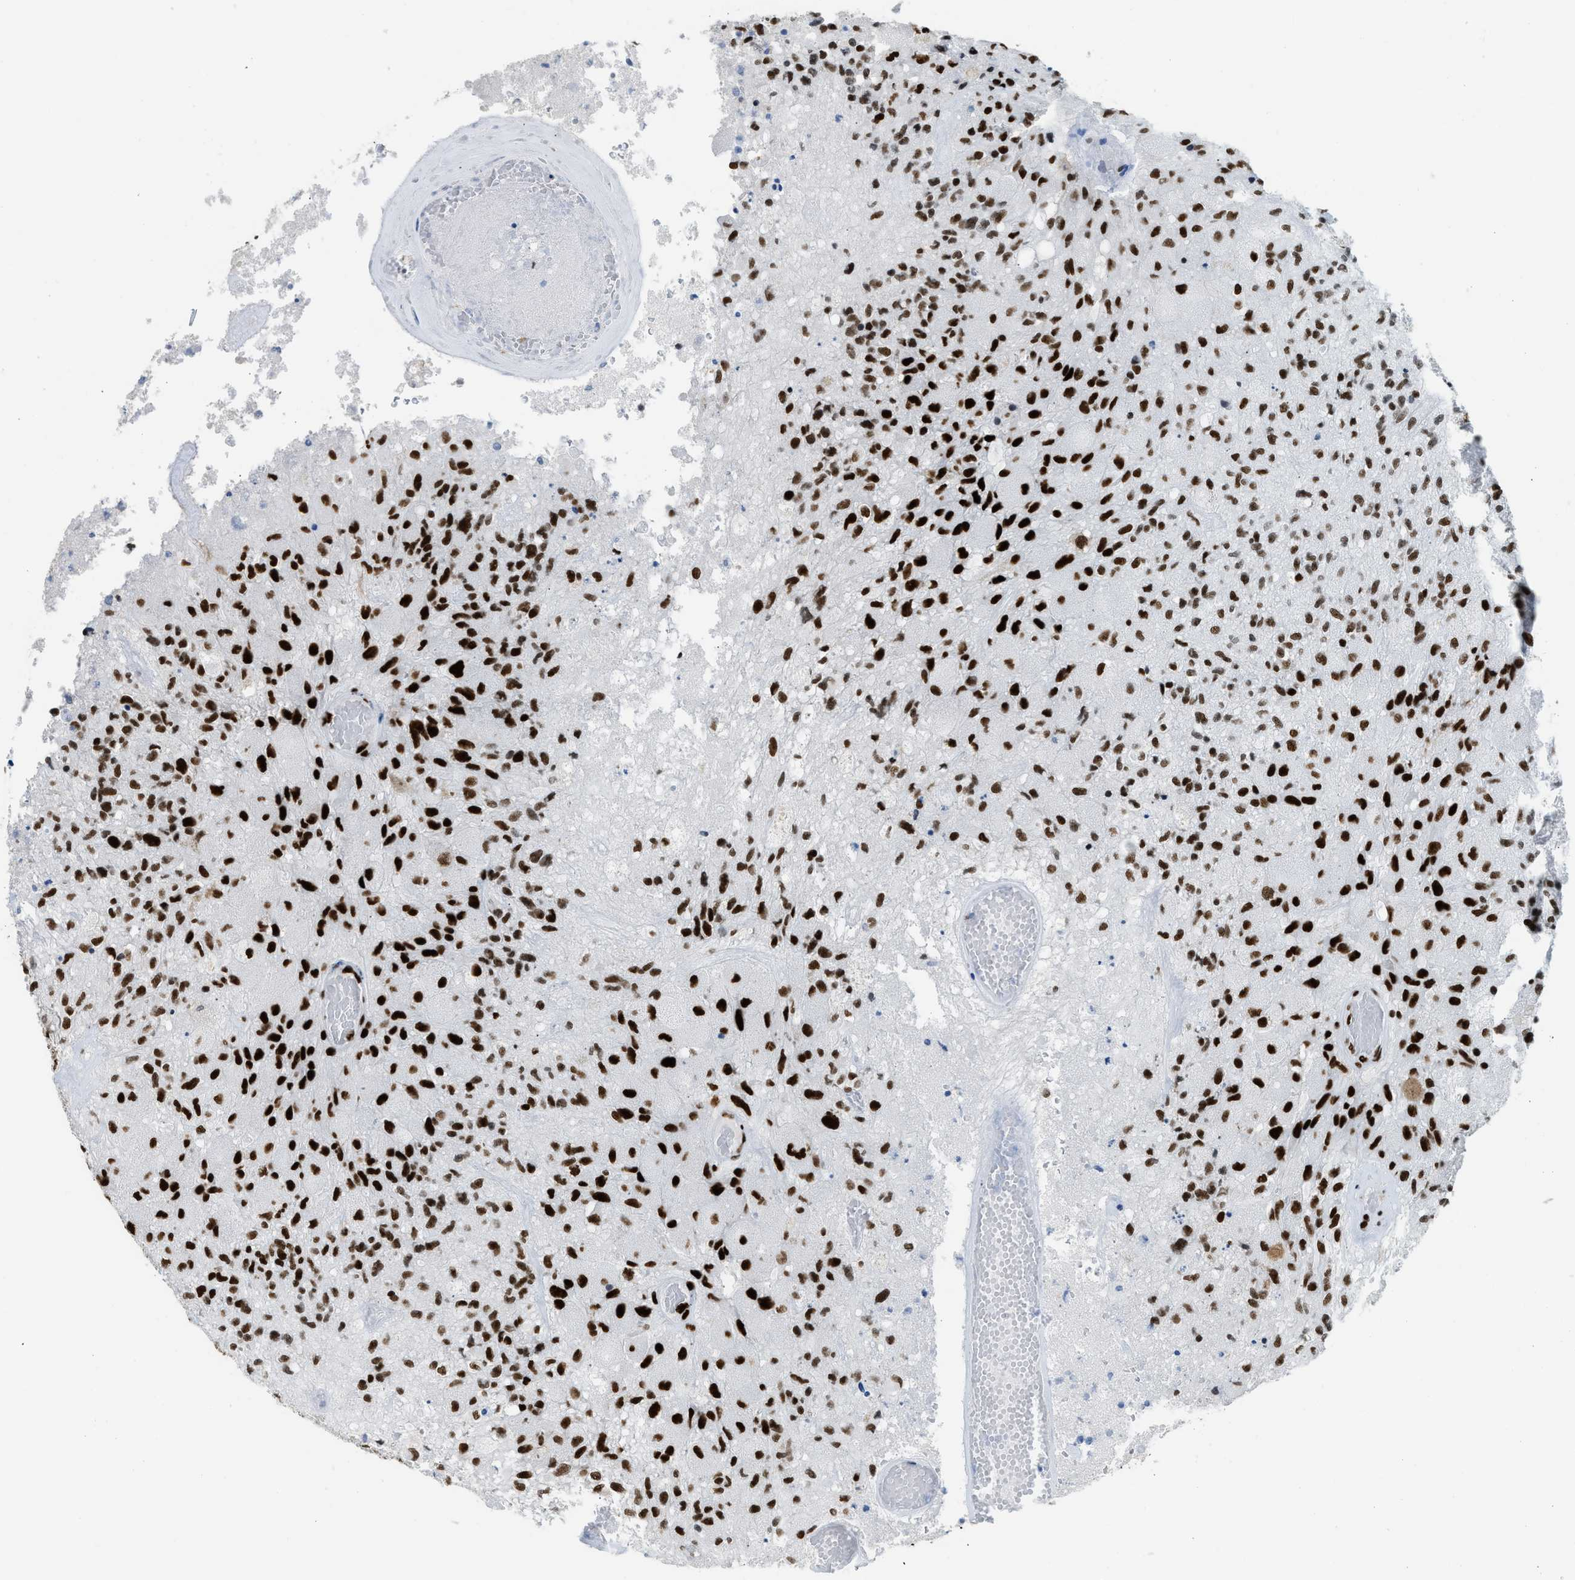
{"staining": {"intensity": "strong", "quantity": ">75%", "location": "nuclear"}, "tissue": "glioma", "cell_type": "Tumor cells", "image_type": "cancer", "snomed": [{"axis": "morphology", "description": "Normal tissue, NOS"}, {"axis": "morphology", "description": "Glioma, malignant, High grade"}, {"axis": "topography", "description": "Cerebral cortex"}], "caption": "Protein expression by immunohistochemistry (IHC) exhibits strong nuclear expression in approximately >75% of tumor cells in glioma.", "gene": "PIF1", "patient": {"sex": "male", "age": 77}}